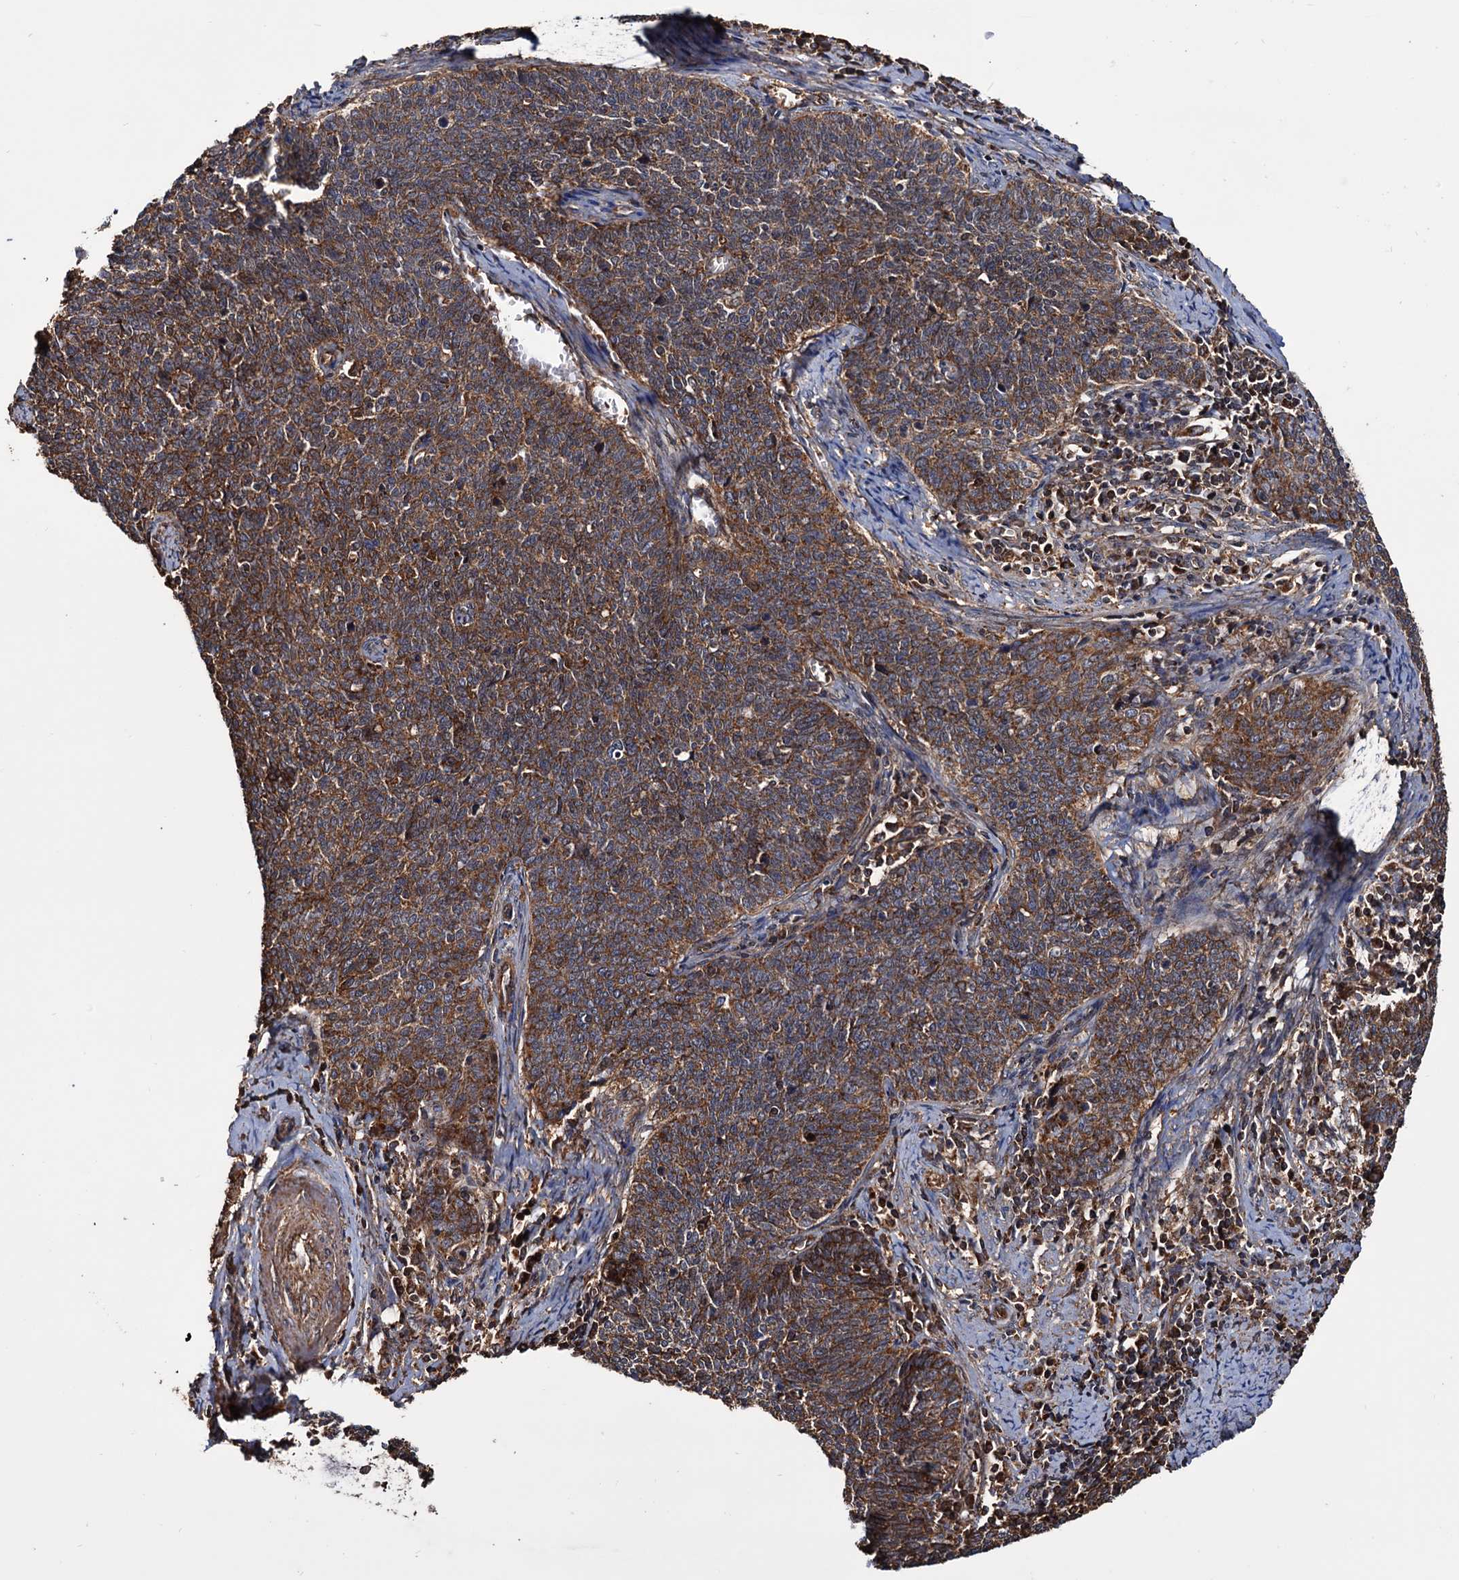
{"staining": {"intensity": "moderate", "quantity": ">75%", "location": "cytoplasmic/membranous"}, "tissue": "cervical cancer", "cell_type": "Tumor cells", "image_type": "cancer", "snomed": [{"axis": "morphology", "description": "Squamous cell carcinoma, NOS"}, {"axis": "topography", "description": "Cervix"}], "caption": "Approximately >75% of tumor cells in squamous cell carcinoma (cervical) display moderate cytoplasmic/membranous protein expression as visualized by brown immunohistochemical staining.", "gene": "MRPL42", "patient": {"sex": "female", "age": 39}}